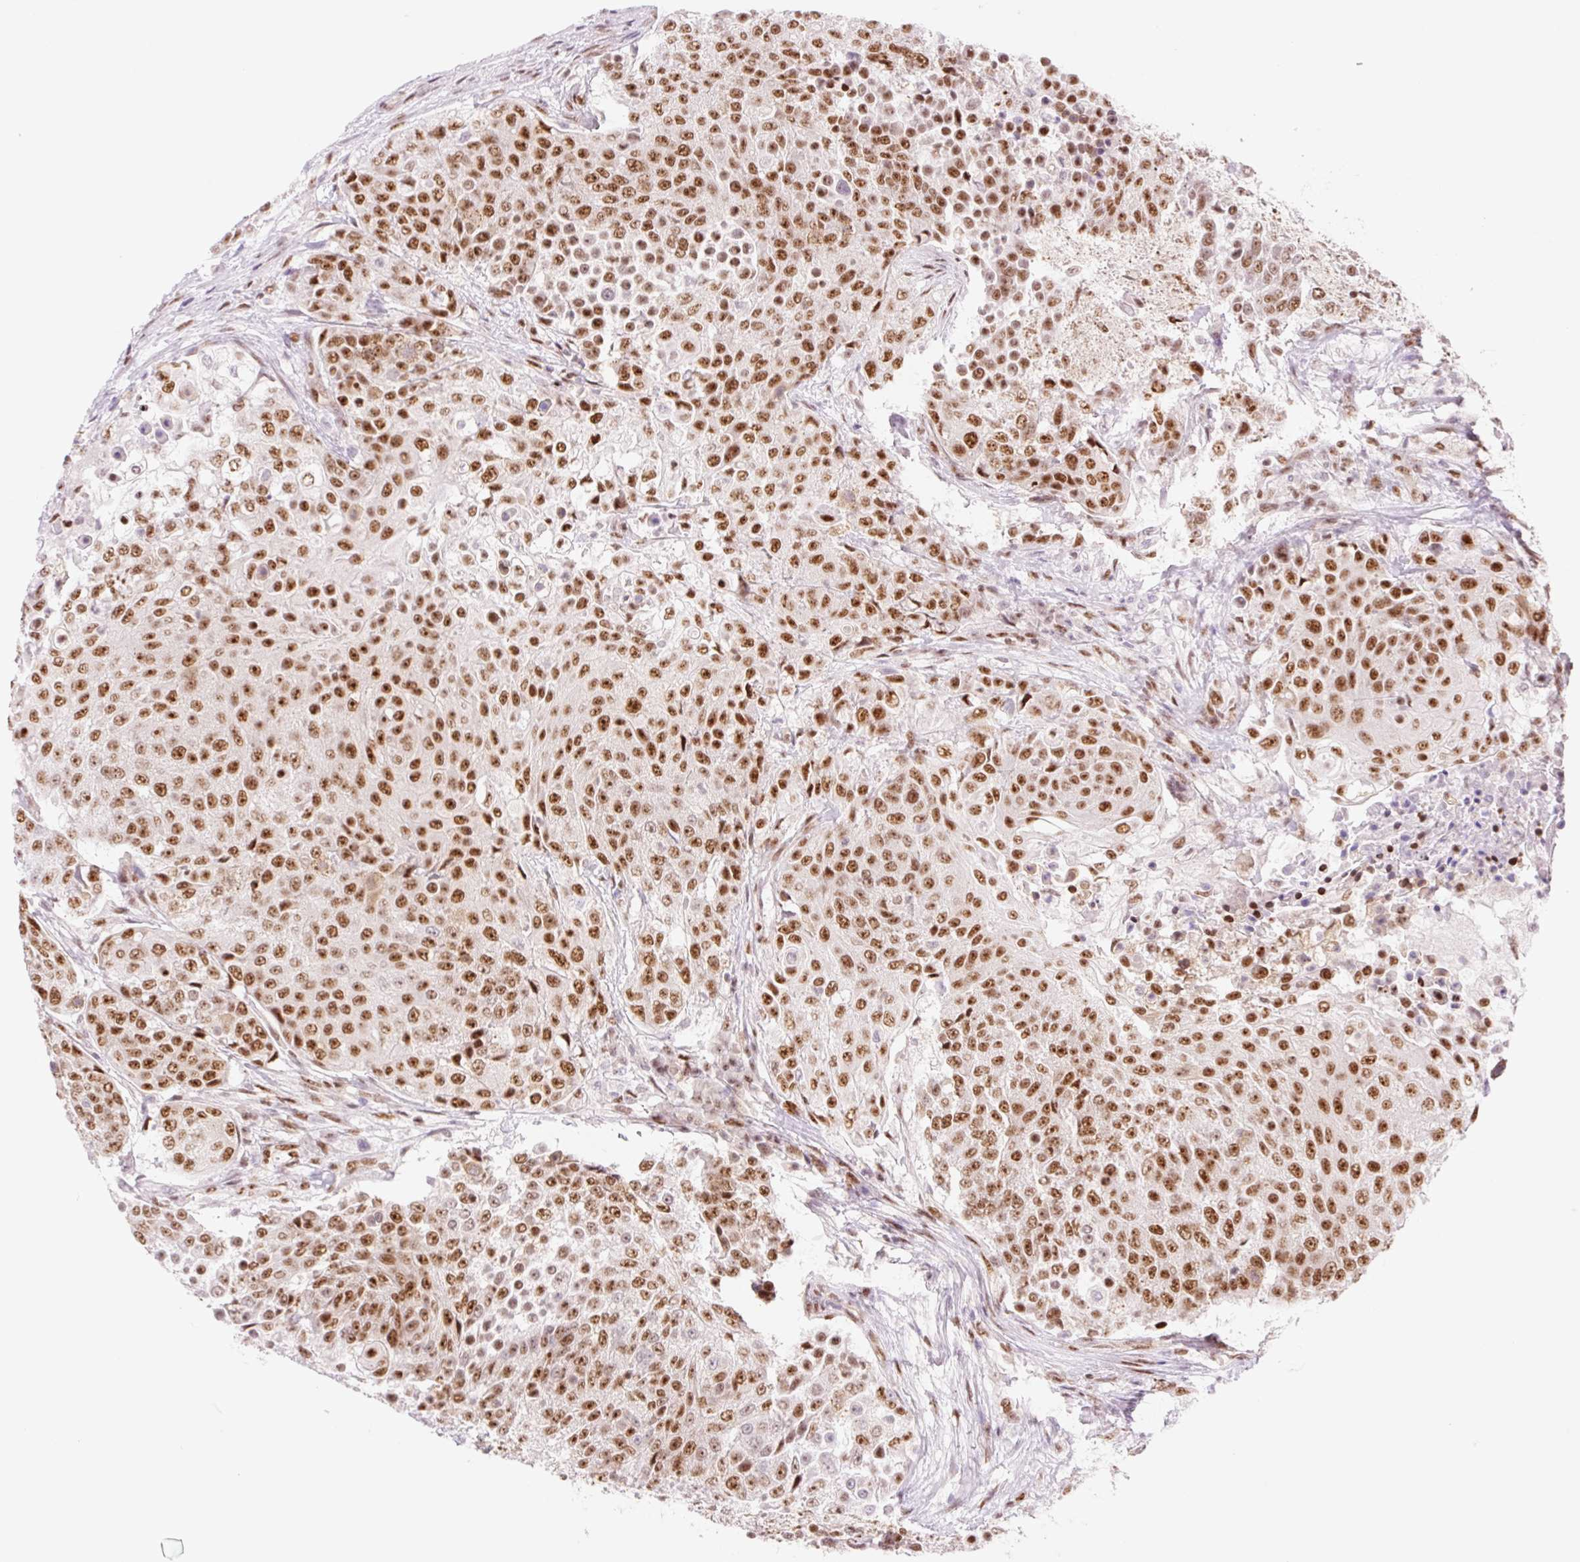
{"staining": {"intensity": "strong", "quantity": ">75%", "location": "nuclear"}, "tissue": "urothelial cancer", "cell_type": "Tumor cells", "image_type": "cancer", "snomed": [{"axis": "morphology", "description": "Urothelial carcinoma, High grade"}, {"axis": "topography", "description": "Urinary bladder"}], "caption": "A high-resolution image shows immunohistochemistry (IHC) staining of urothelial carcinoma (high-grade), which displays strong nuclear expression in approximately >75% of tumor cells.", "gene": "PRDM11", "patient": {"sex": "female", "age": 63}}